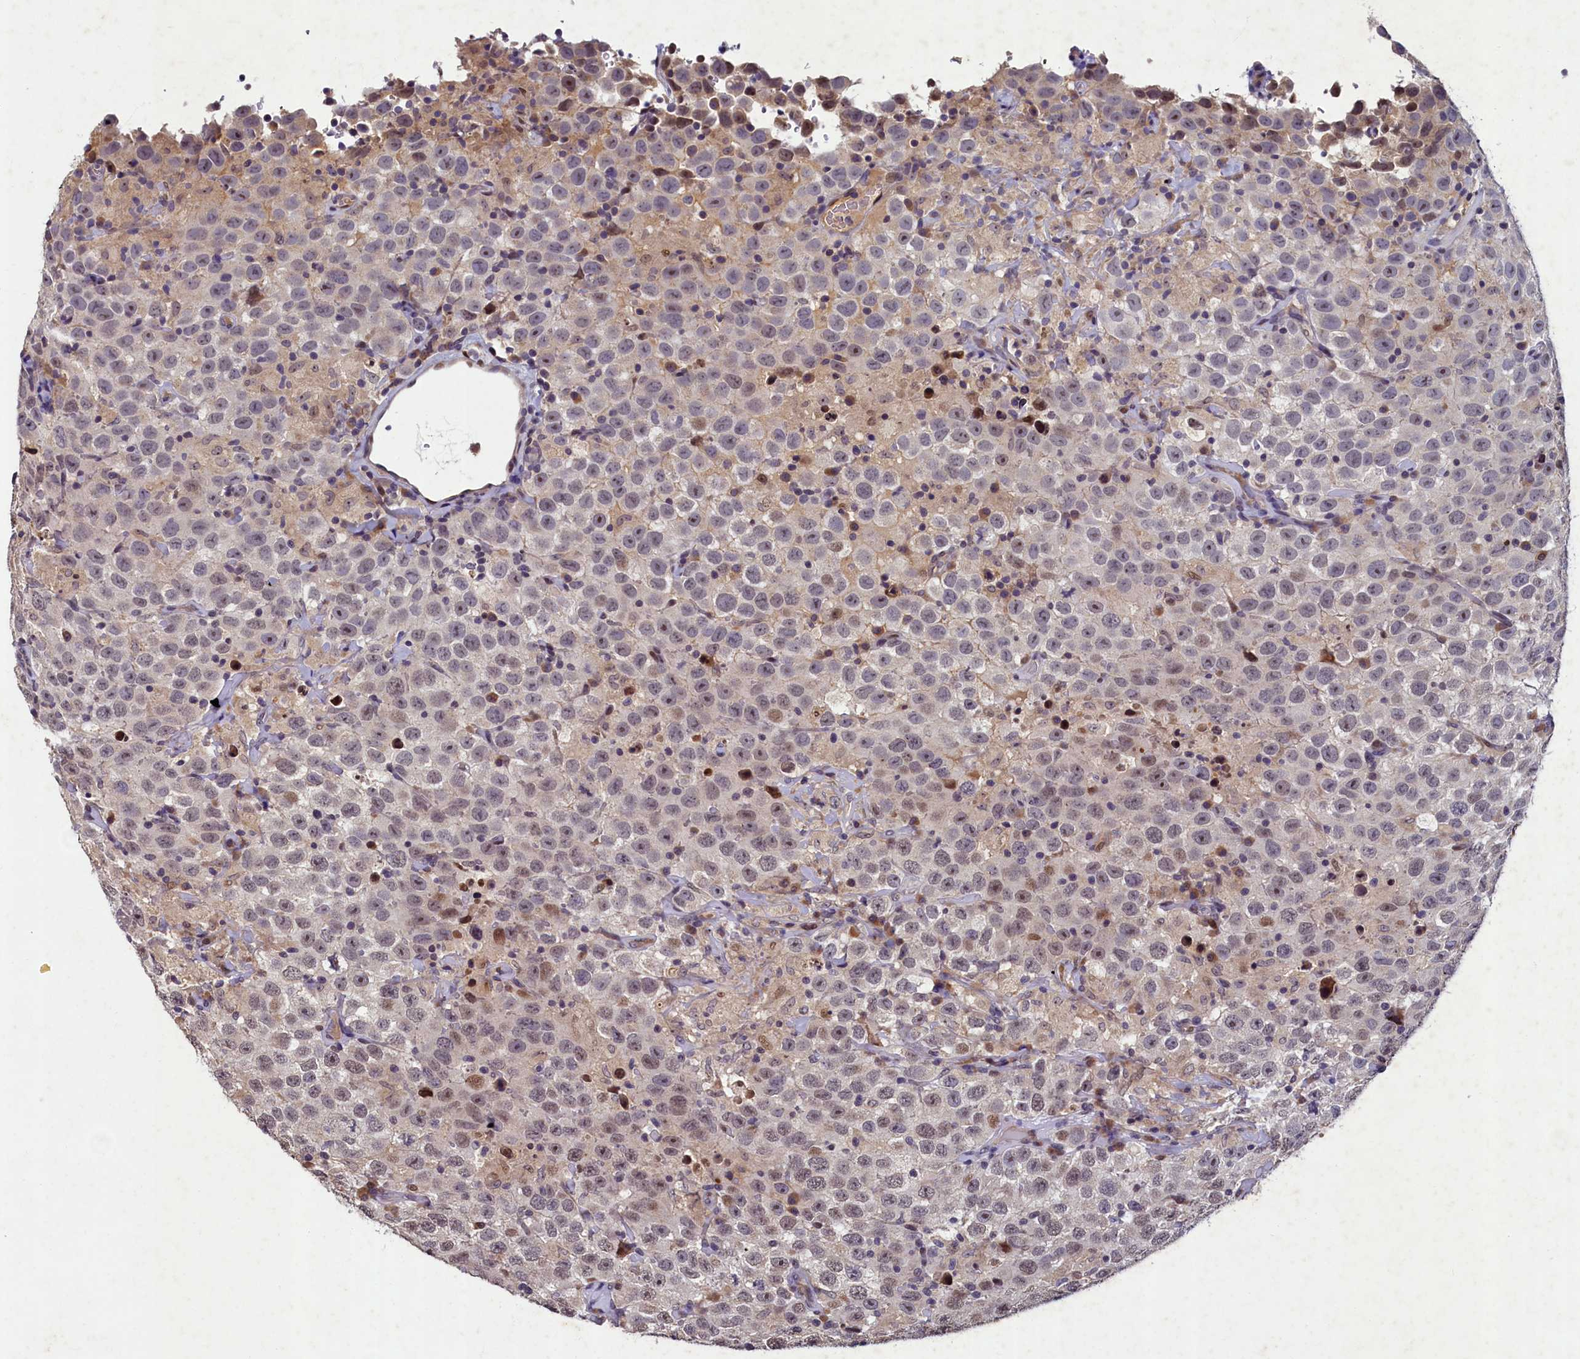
{"staining": {"intensity": "weak", "quantity": "25%-75%", "location": "nuclear"}, "tissue": "testis cancer", "cell_type": "Tumor cells", "image_type": "cancer", "snomed": [{"axis": "morphology", "description": "Seminoma, NOS"}, {"axis": "topography", "description": "Testis"}], "caption": "Protein expression analysis of testis cancer exhibits weak nuclear positivity in approximately 25%-75% of tumor cells.", "gene": "LATS2", "patient": {"sex": "male", "age": 41}}